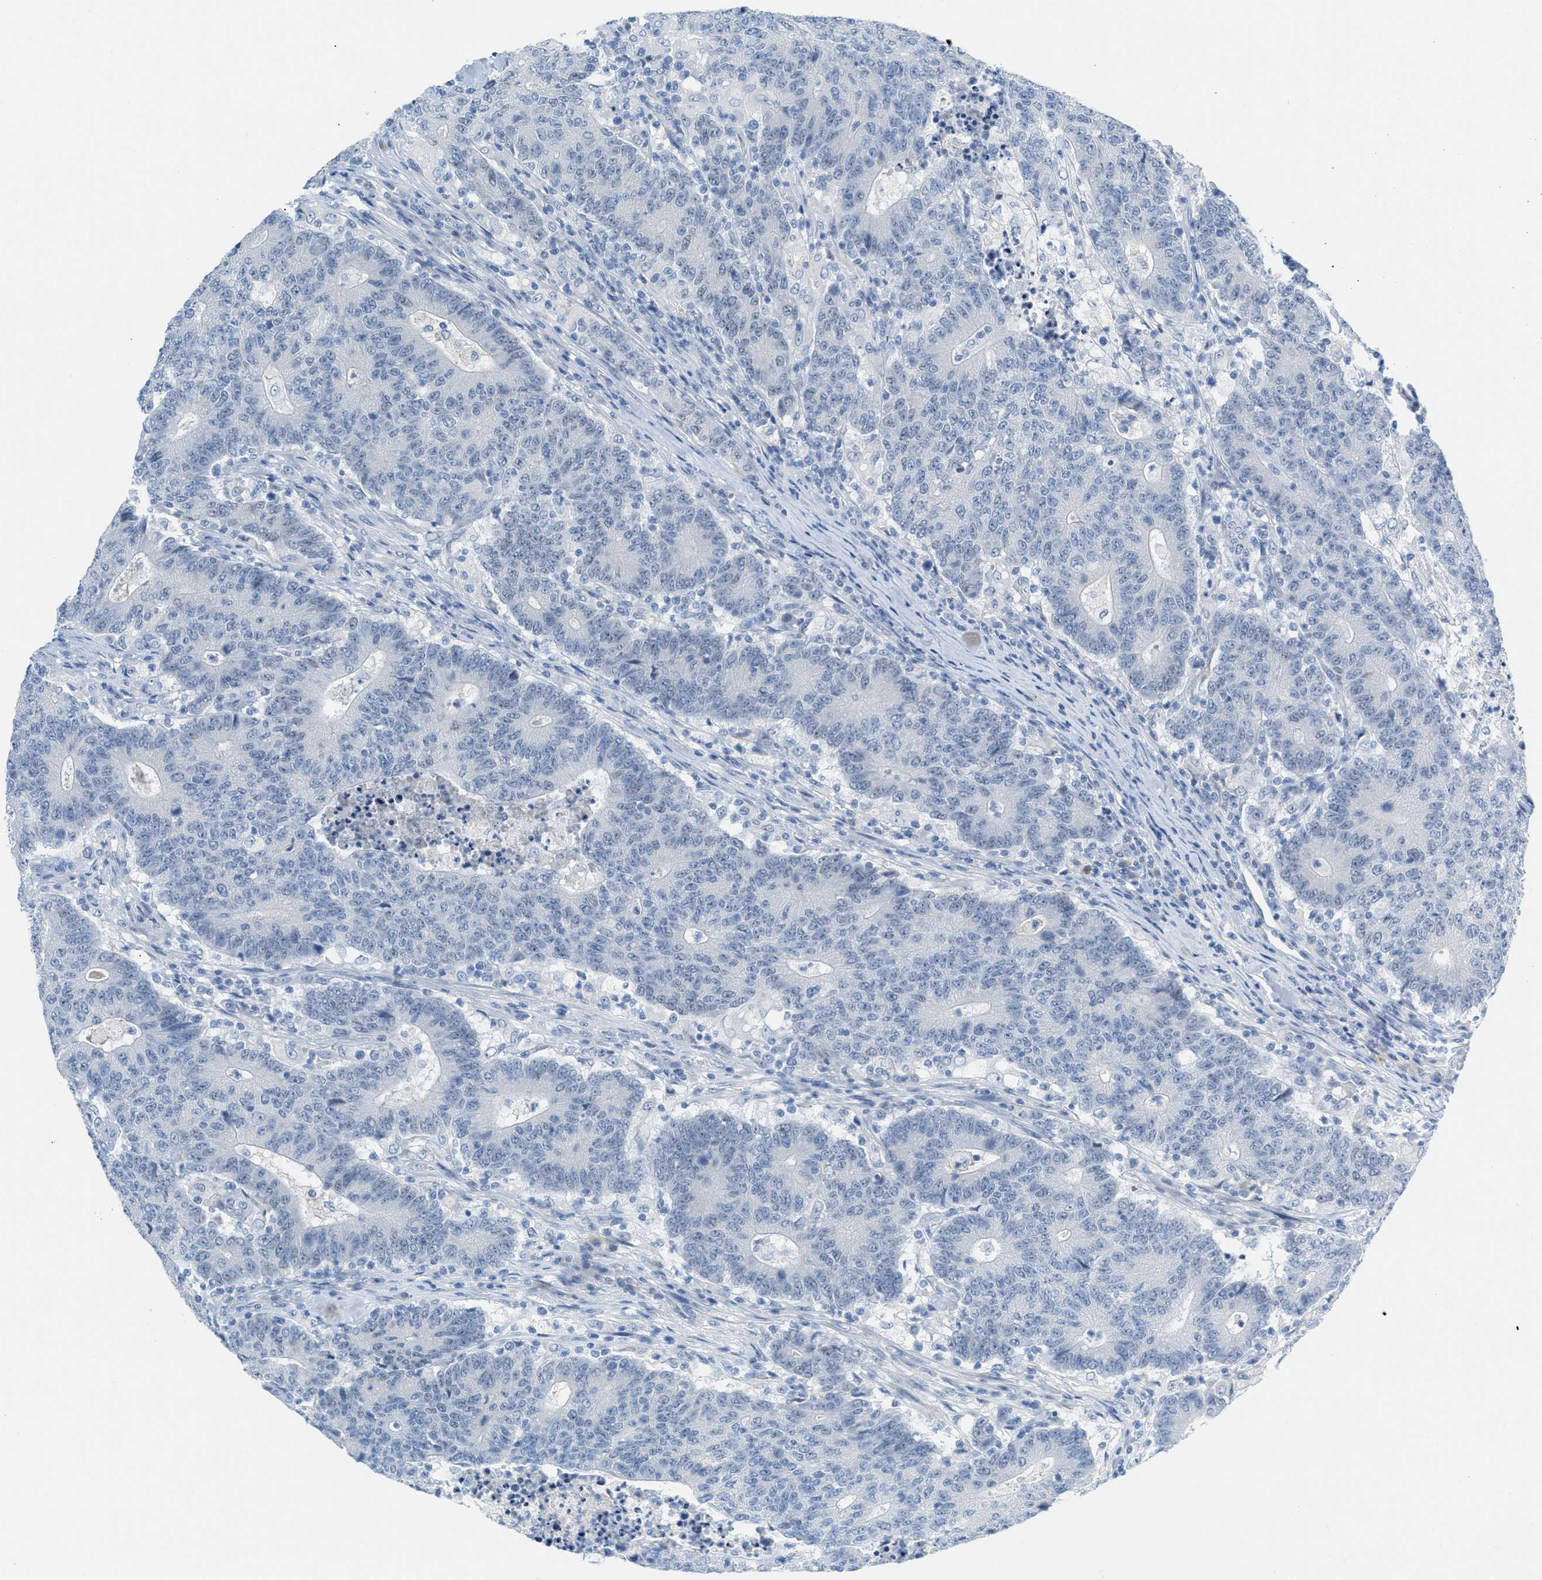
{"staining": {"intensity": "negative", "quantity": "none", "location": "none"}, "tissue": "colorectal cancer", "cell_type": "Tumor cells", "image_type": "cancer", "snomed": [{"axis": "morphology", "description": "Normal tissue, NOS"}, {"axis": "morphology", "description": "Adenocarcinoma, NOS"}, {"axis": "topography", "description": "Colon"}], "caption": "High magnification brightfield microscopy of colorectal adenocarcinoma stained with DAB (3,3'-diaminobenzidine) (brown) and counterstained with hematoxylin (blue): tumor cells show no significant staining.", "gene": "HSF2", "patient": {"sex": "female", "age": 75}}